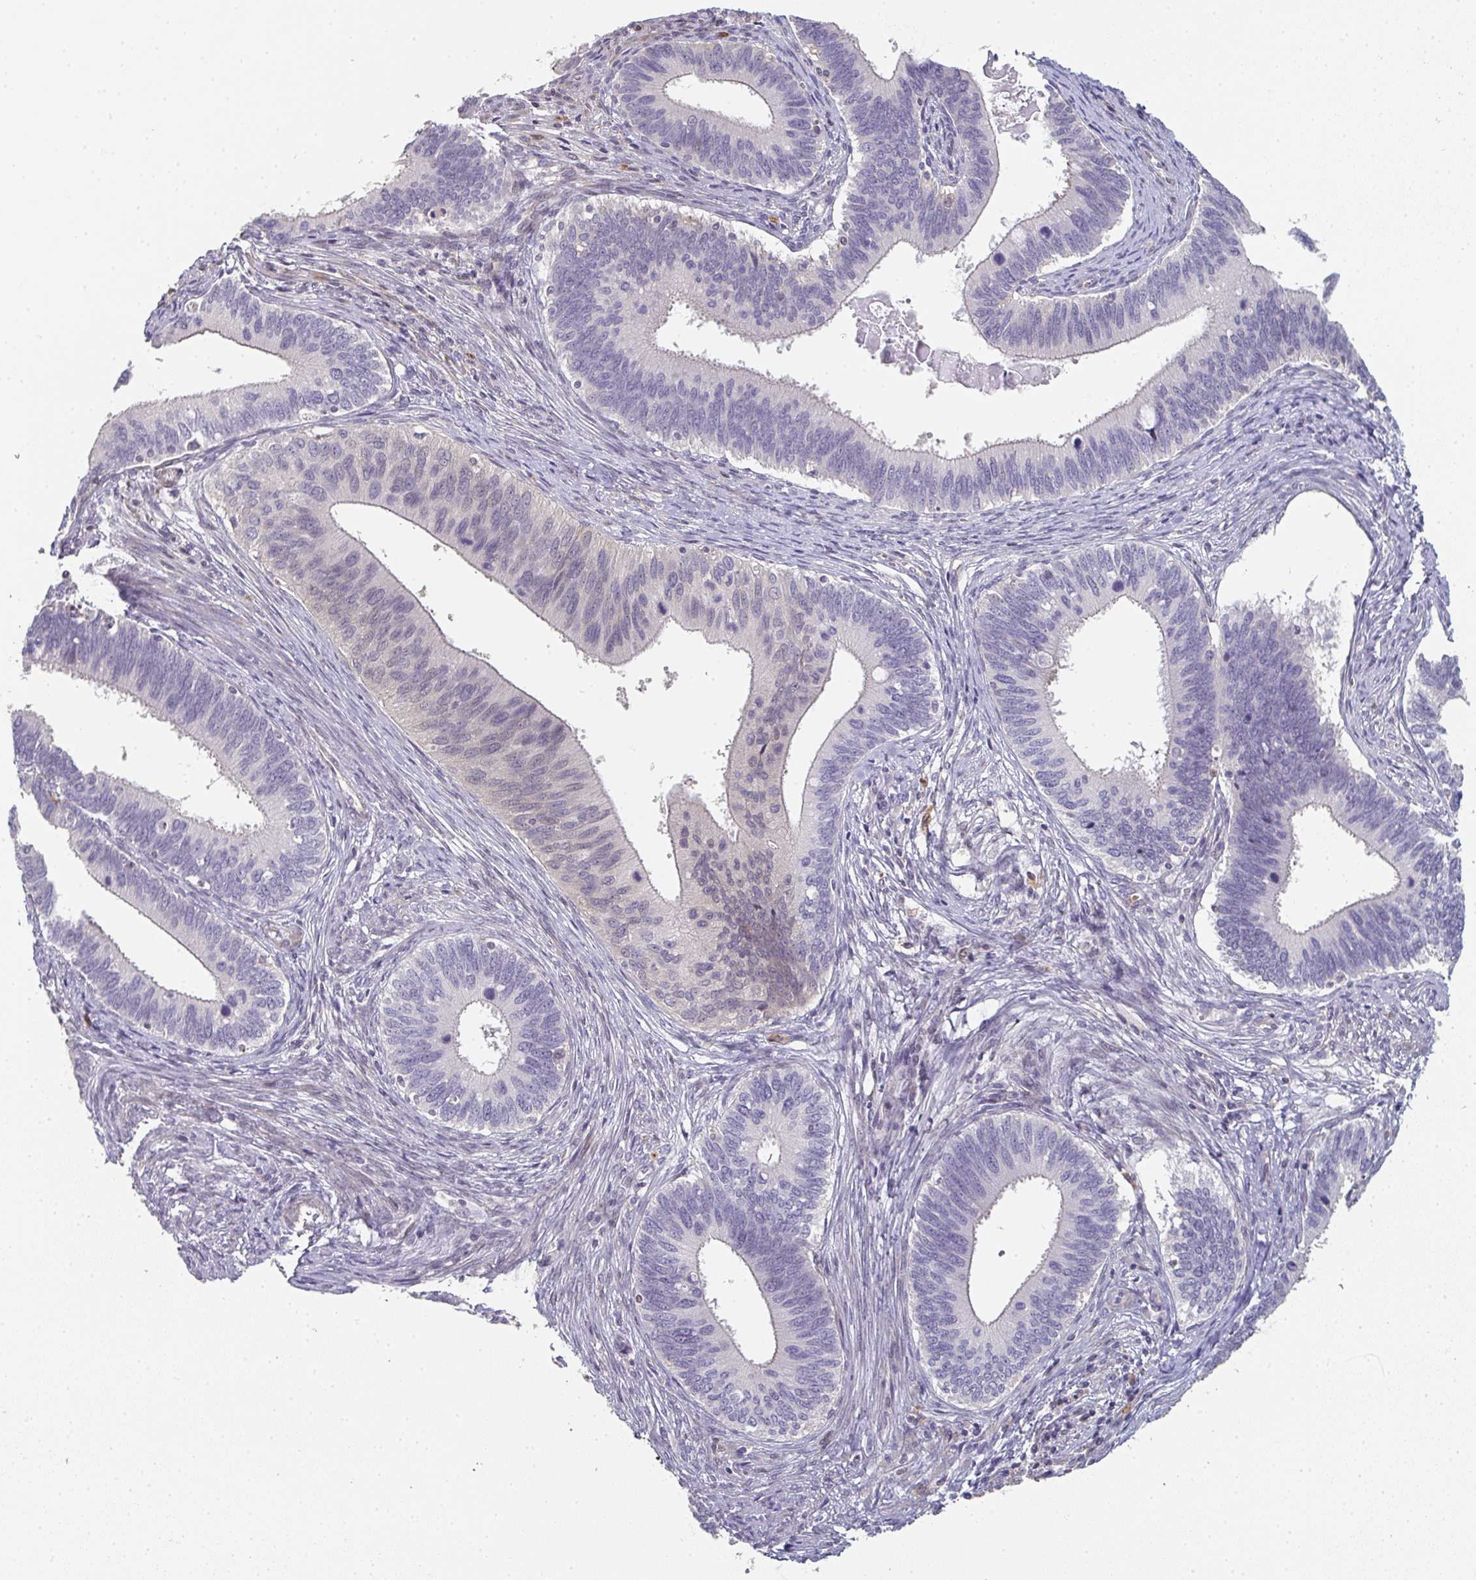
{"staining": {"intensity": "weak", "quantity": "<25%", "location": "nuclear"}, "tissue": "cervical cancer", "cell_type": "Tumor cells", "image_type": "cancer", "snomed": [{"axis": "morphology", "description": "Adenocarcinoma, NOS"}, {"axis": "topography", "description": "Cervix"}], "caption": "The image displays no significant staining in tumor cells of cervical cancer (adenocarcinoma).", "gene": "A1CF", "patient": {"sex": "female", "age": 42}}